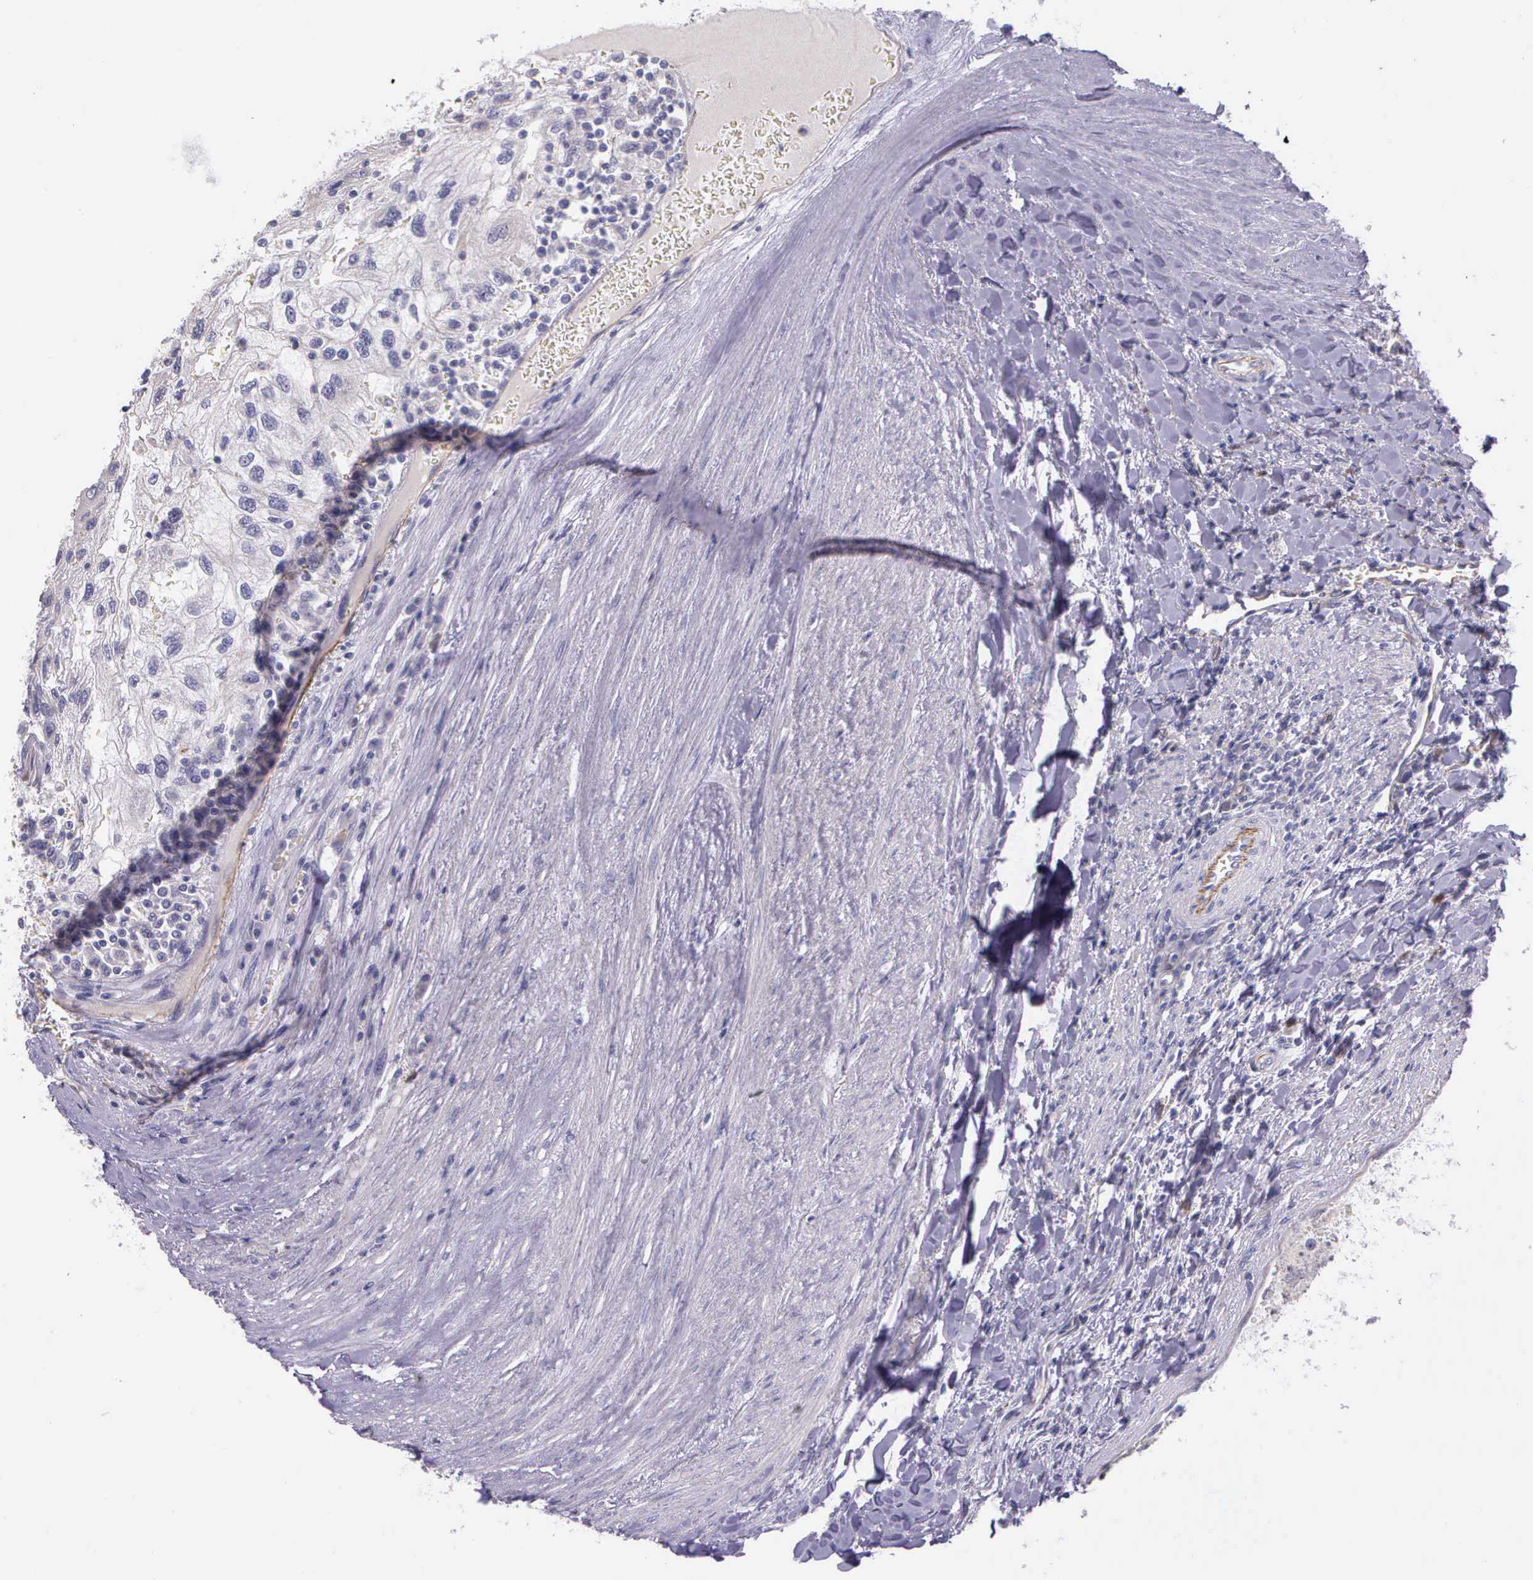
{"staining": {"intensity": "negative", "quantity": "none", "location": "none"}, "tissue": "renal cancer", "cell_type": "Tumor cells", "image_type": "cancer", "snomed": [{"axis": "morphology", "description": "Normal tissue, NOS"}, {"axis": "morphology", "description": "Adenocarcinoma, NOS"}, {"axis": "topography", "description": "Kidney"}], "caption": "Tumor cells show no significant staining in renal cancer (adenocarcinoma).", "gene": "THSD7A", "patient": {"sex": "male", "age": 71}}